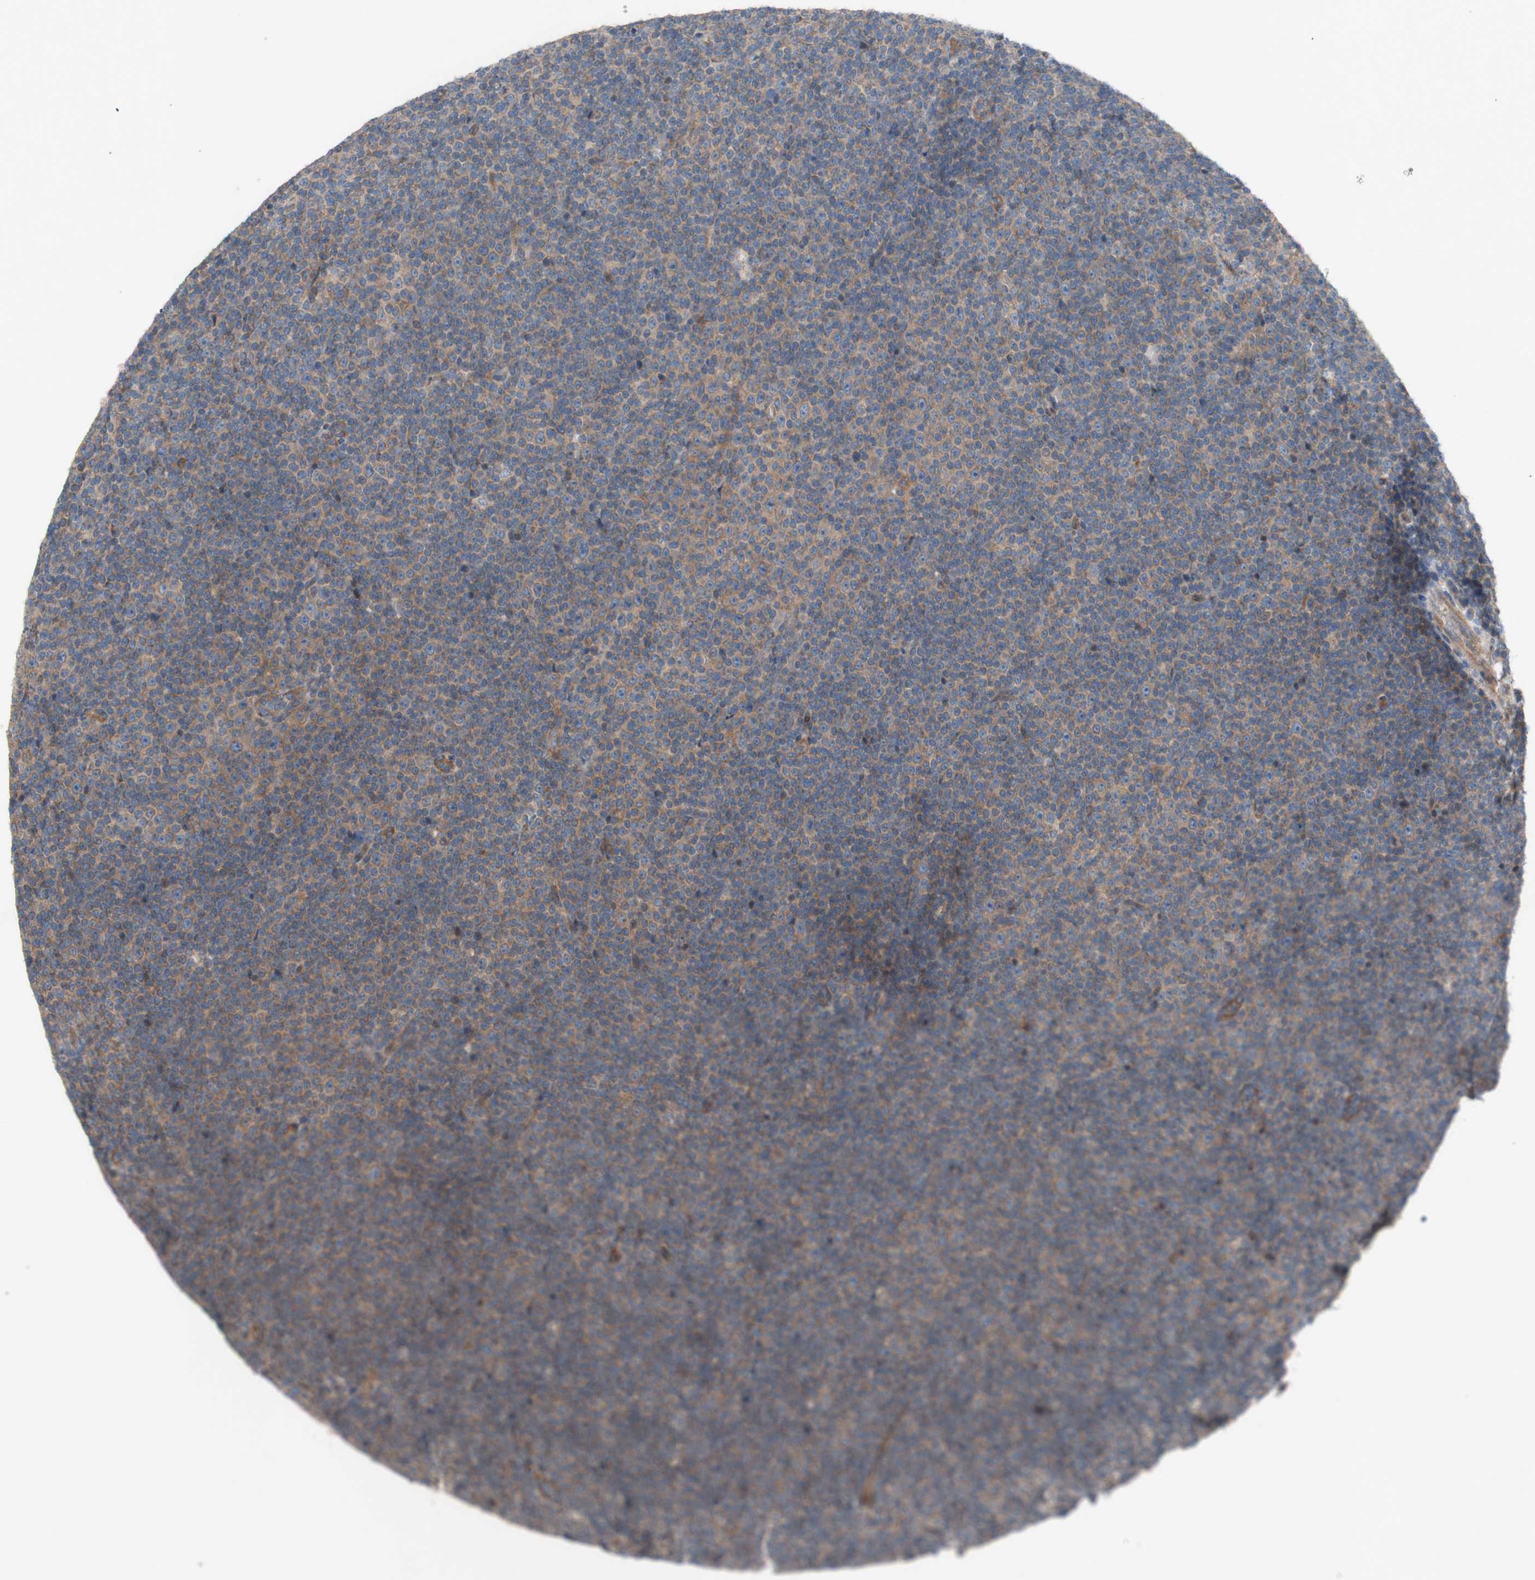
{"staining": {"intensity": "weak", "quantity": ">75%", "location": "cytoplasmic/membranous"}, "tissue": "lymphoma", "cell_type": "Tumor cells", "image_type": "cancer", "snomed": [{"axis": "morphology", "description": "Malignant lymphoma, non-Hodgkin's type, Low grade"}, {"axis": "topography", "description": "Lymph node"}], "caption": "A high-resolution histopathology image shows IHC staining of malignant lymphoma, non-Hodgkin's type (low-grade), which displays weak cytoplasmic/membranous expression in about >75% of tumor cells. Nuclei are stained in blue.", "gene": "TST", "patient": {"sex": "female", "age": 67}}